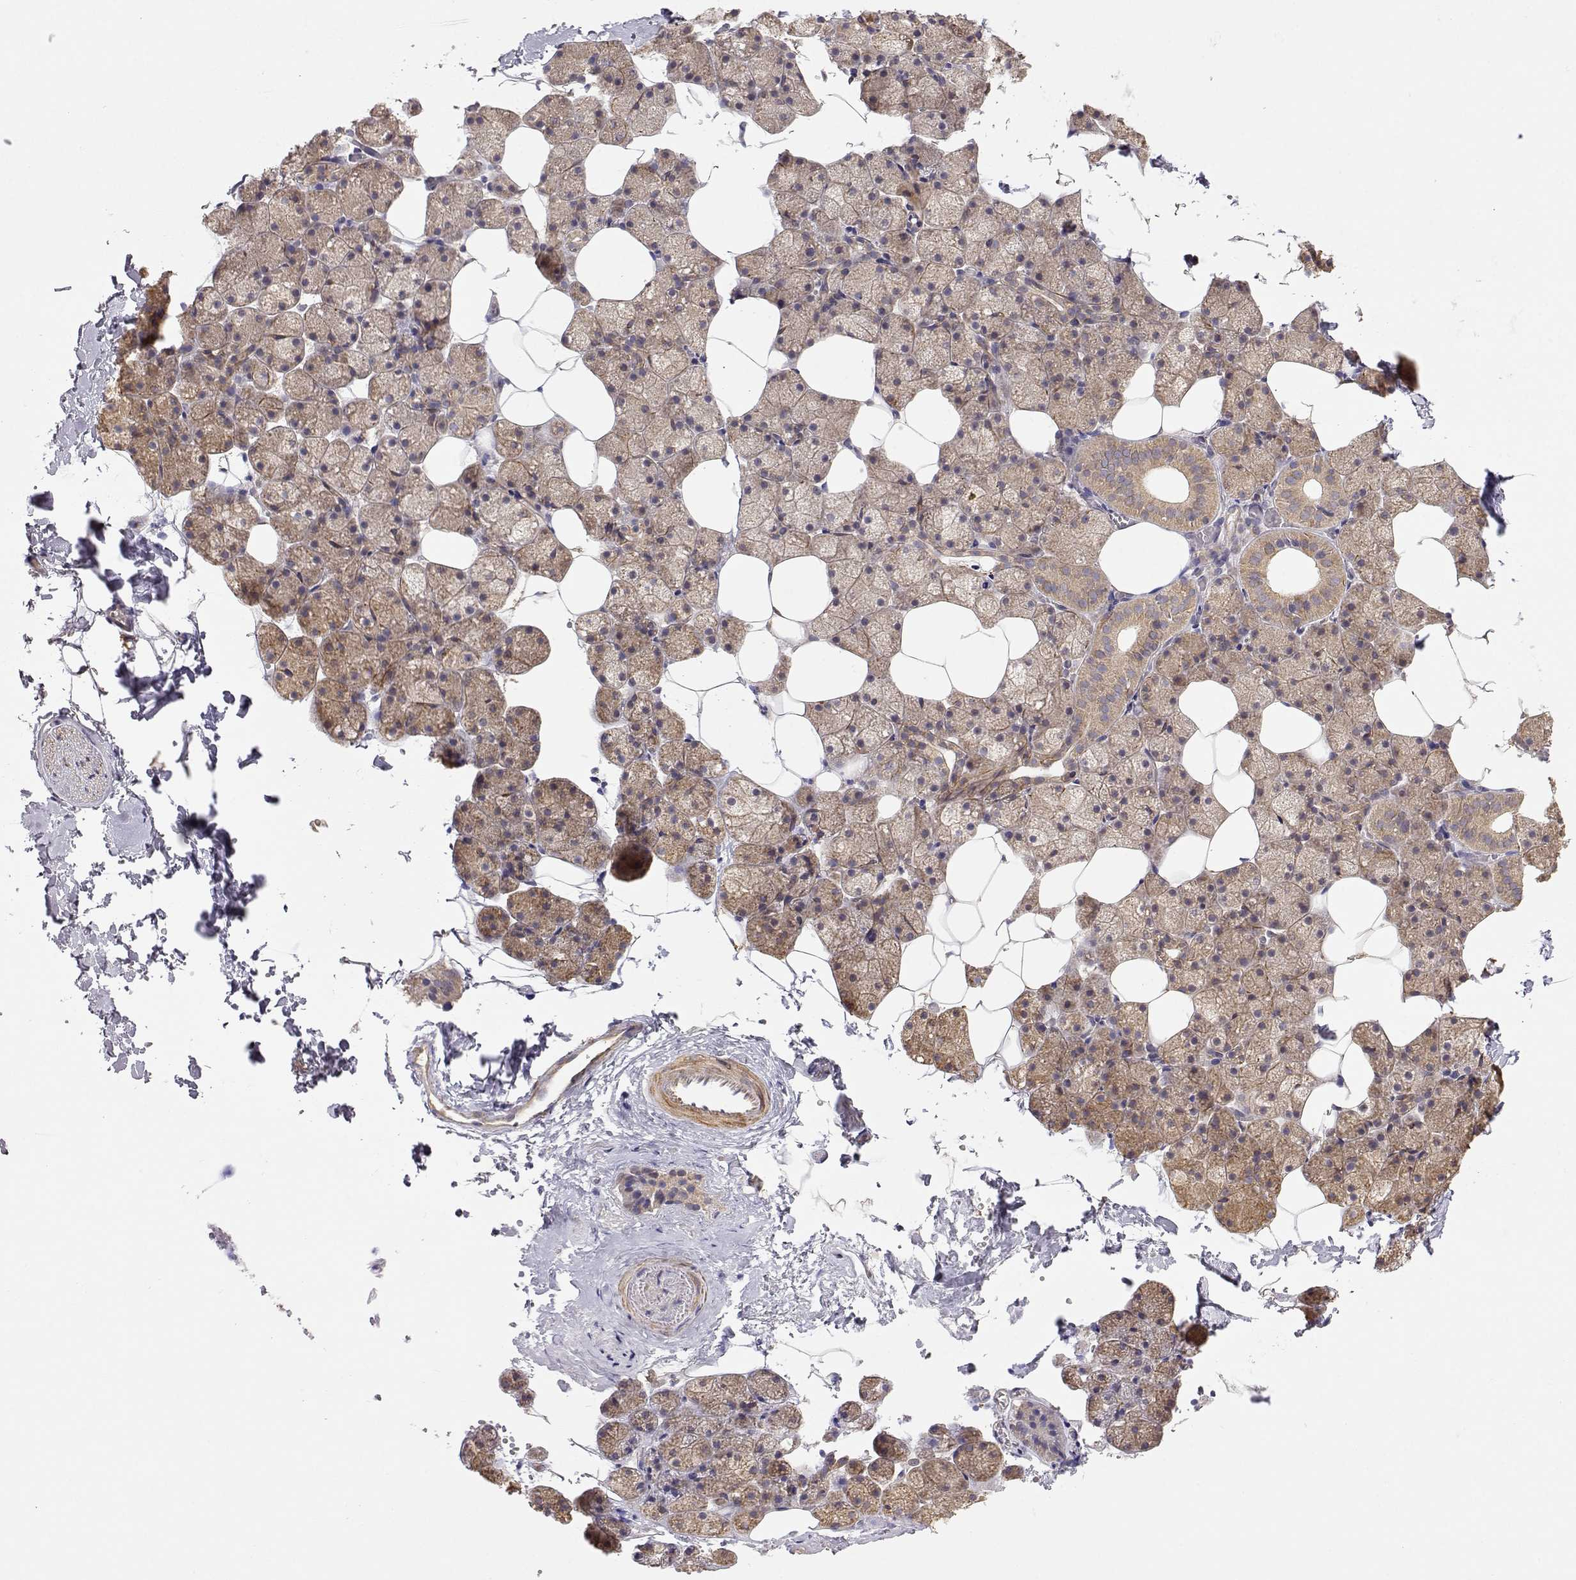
{"staining": {"intensity": "moderate", "quantity": ">75%", "location": "cytoplasmic/membranous"}, "tissue": "salivary gland", "cell_type": "Glandular cells", "image_type": "normal", "snomed": [{"axis": "morphology", "description": "Normal tissue, NOS"}, {"axis": "topography", "description": "Salivary gland"}], "caption": "A medium amount of moderate cytoplasmic/membranous expression is identified in approximately >75% of glandular cells in normal salivary gland.", "gene": "PAIP1", "patient": {"sex": "male", "age": 38}}